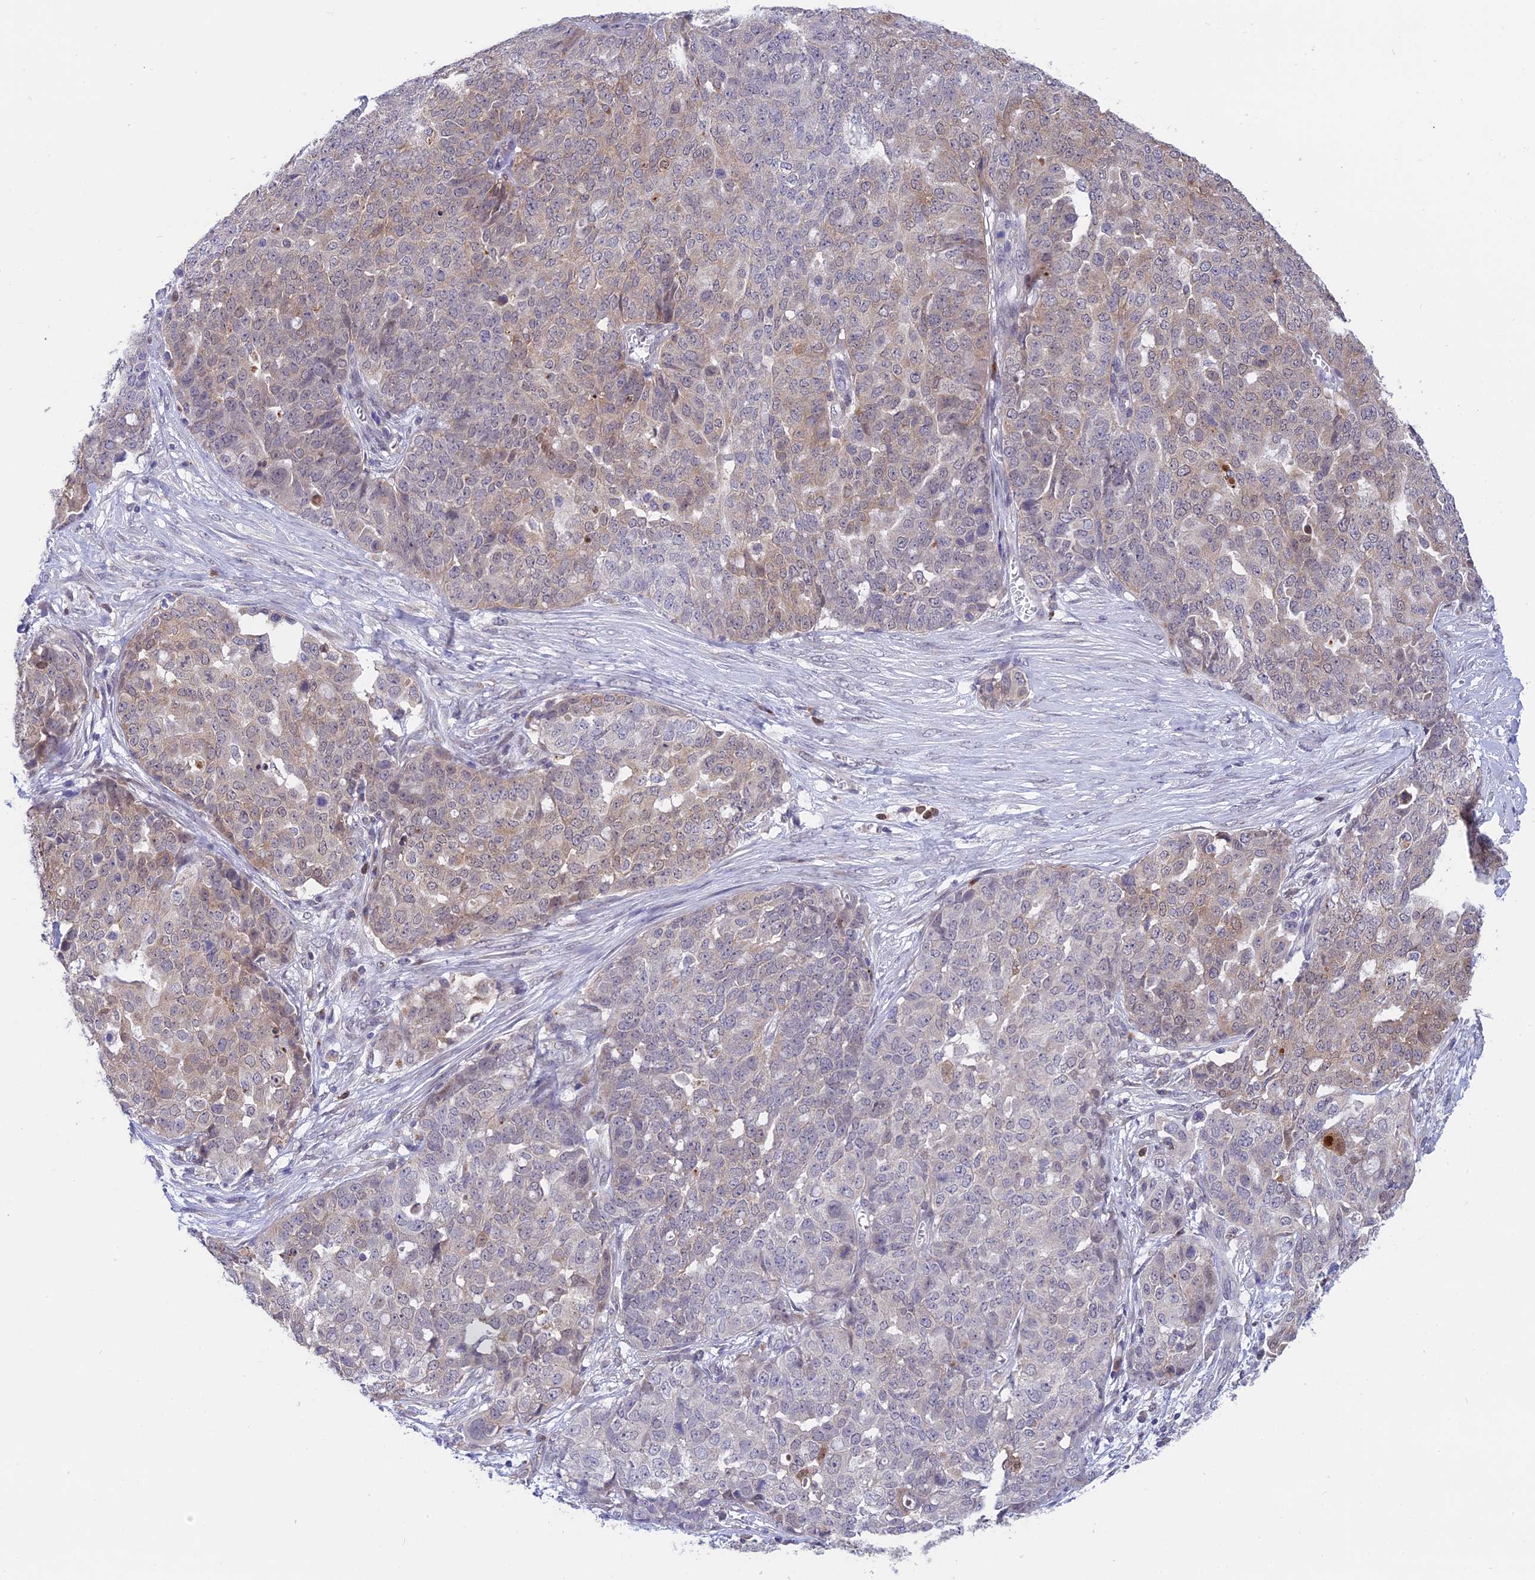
{"staining": {"intensity": "weak", "quantity": "<25%", "location": "cytoplasmic/membranous"}, "tissue": "ovarian cancer", "cell_type": "Tumor cells", "image_type": "cancer", "snomed": [{"axis": "morphology", "description": "Cystadenocarcinoma, serous, NOS"}, {"axis": "topography", "description": "Soft tissue"}, {"axis": "topography", "description": "Ovary"}], "caption": "A micrograph of serous cystadenocarcinoma (ovarian) stained for a protein reveals no brown staining in tumor cells.", "gene": "KCTD14", "patient": {"sex": "female", "age": 57}}